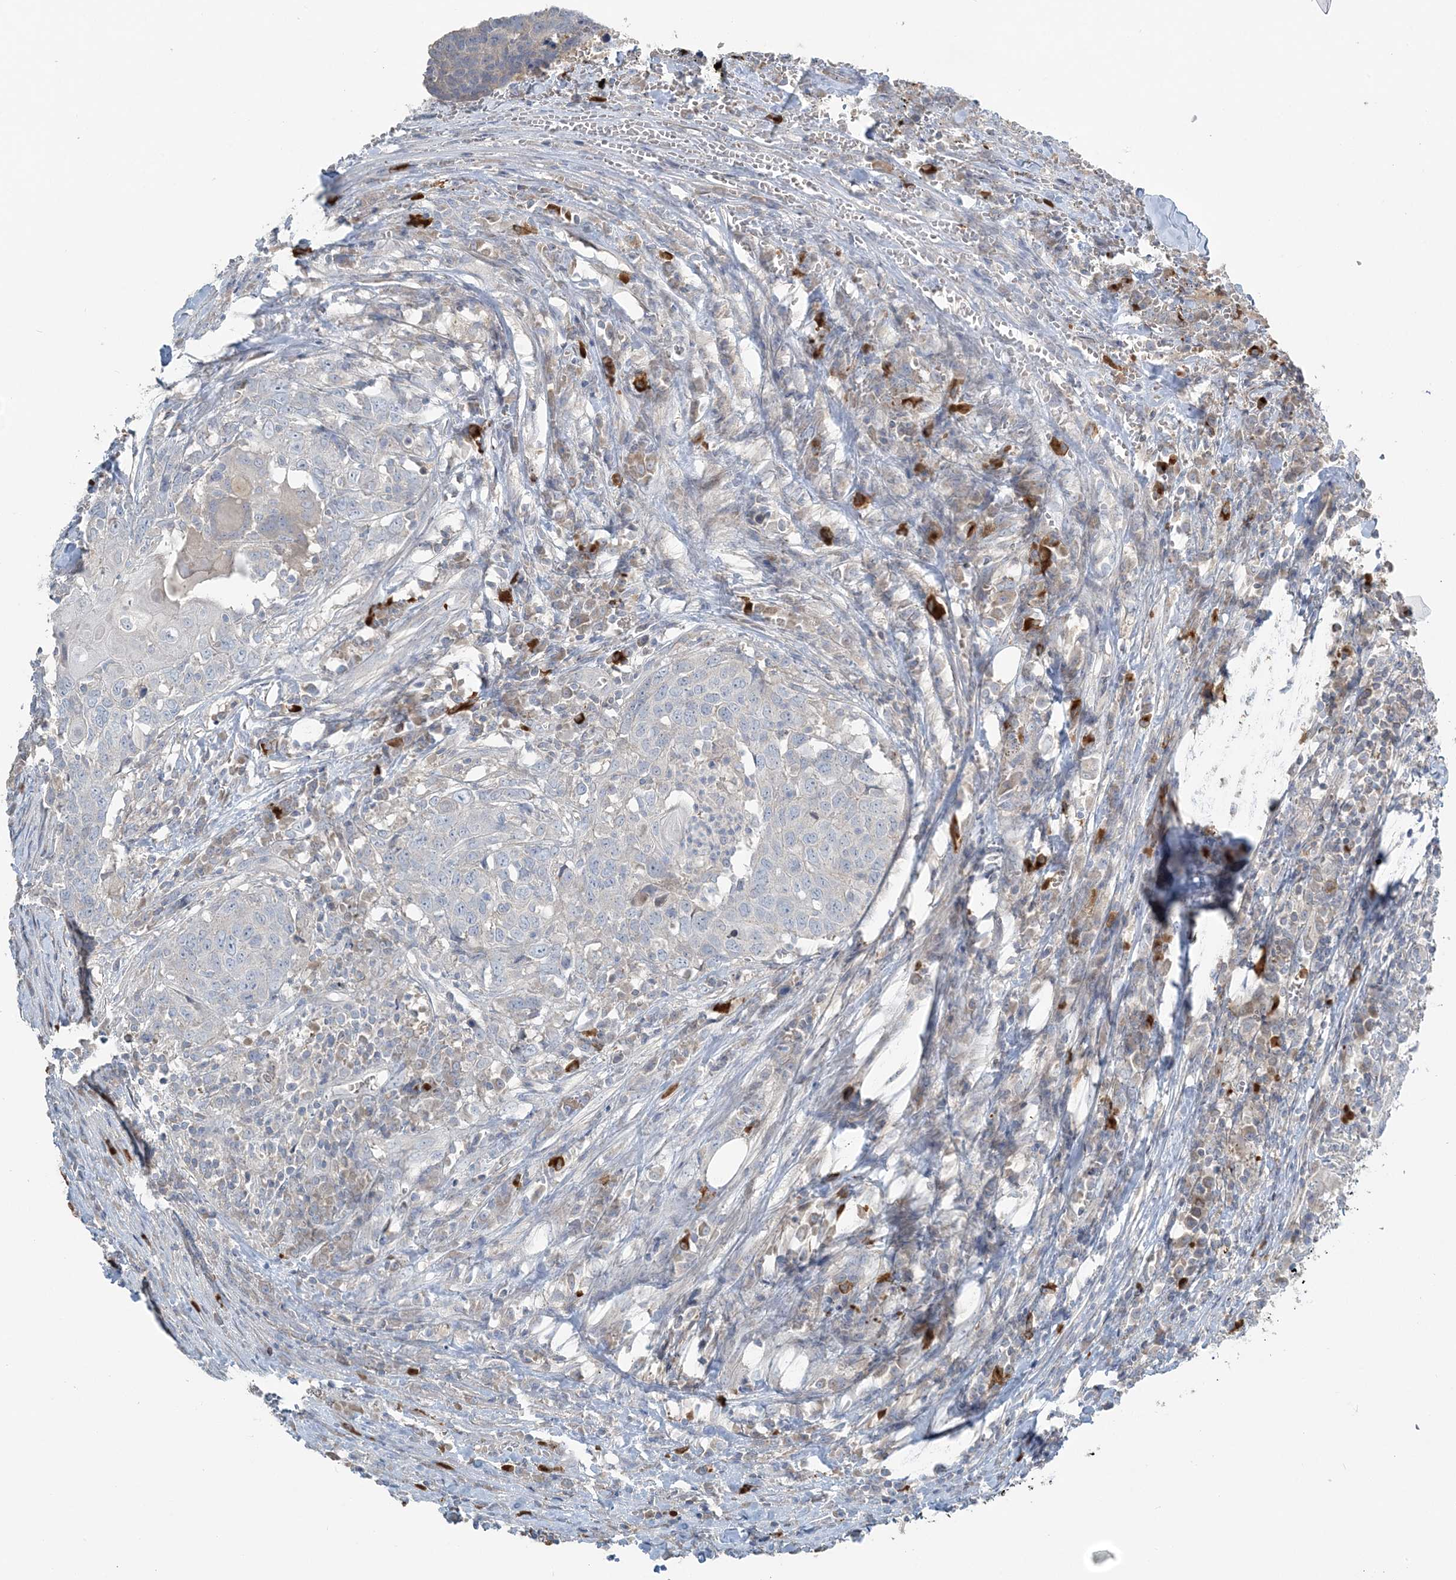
{"staining": {"intensity": "negative", "quantity": "none", "location": "none"}, "tissue": "head and neck cancer", "cell_type": "Tumor cells", "image_type": "cancer", "snomed": [{"axis": "morphology", "description": "Squamous cell carcinoma, NOS"}, {"axis": "topography", "description": "Head-Neck"}], "caption": "An immunohistochemistry (IHC) photomicrograph of head and neck squamous cell carcinoma is shown. There is no staining in tumor cells of head and neck squamous cell carcinoma.", "gene": "SLC4A10", "patient": {"sex": "male", "age": 66}}